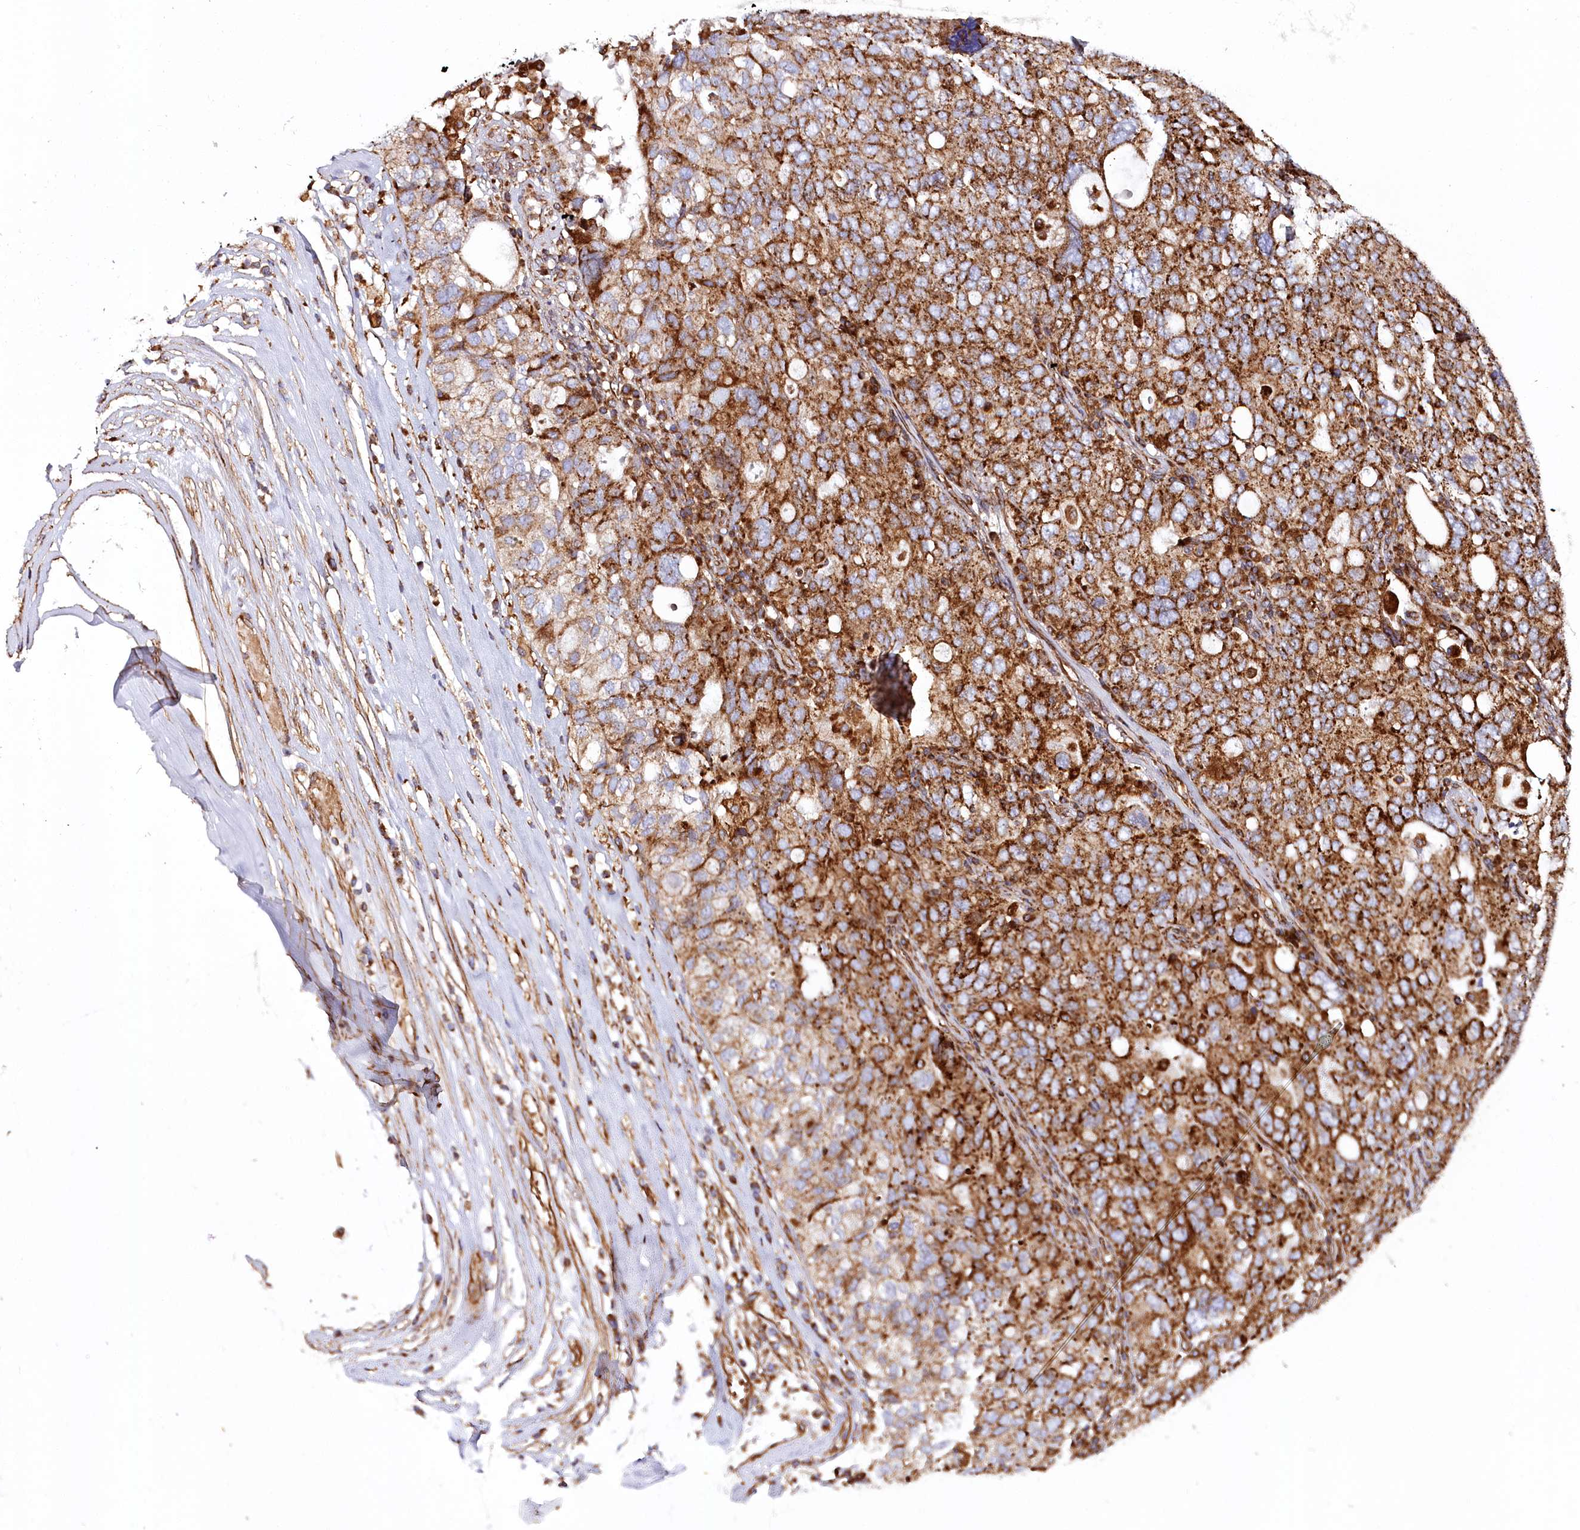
{"staining": {"intensity": "strong", "quantity": ">75%", "location": "cytoplasmic/membranous"}, "tissue": "ovarian cancer", "cell_type": "Tumor cells", "image_type": "cancer", "snomed": [{"axis": "morphology", "description": "Carcinoma, endometroid"}, {"axis": "topography", "description": "Ovary"}], "caption": "Strong cytoplasmic/membranous positivity for a protein is seen in approximately >75% of tumor cells of endometroid carcinoma (ovarian) using immunohistochemistry (IHC).", "gene": "THUMPD3", "patient": {"sex": "female", "age": 62}}